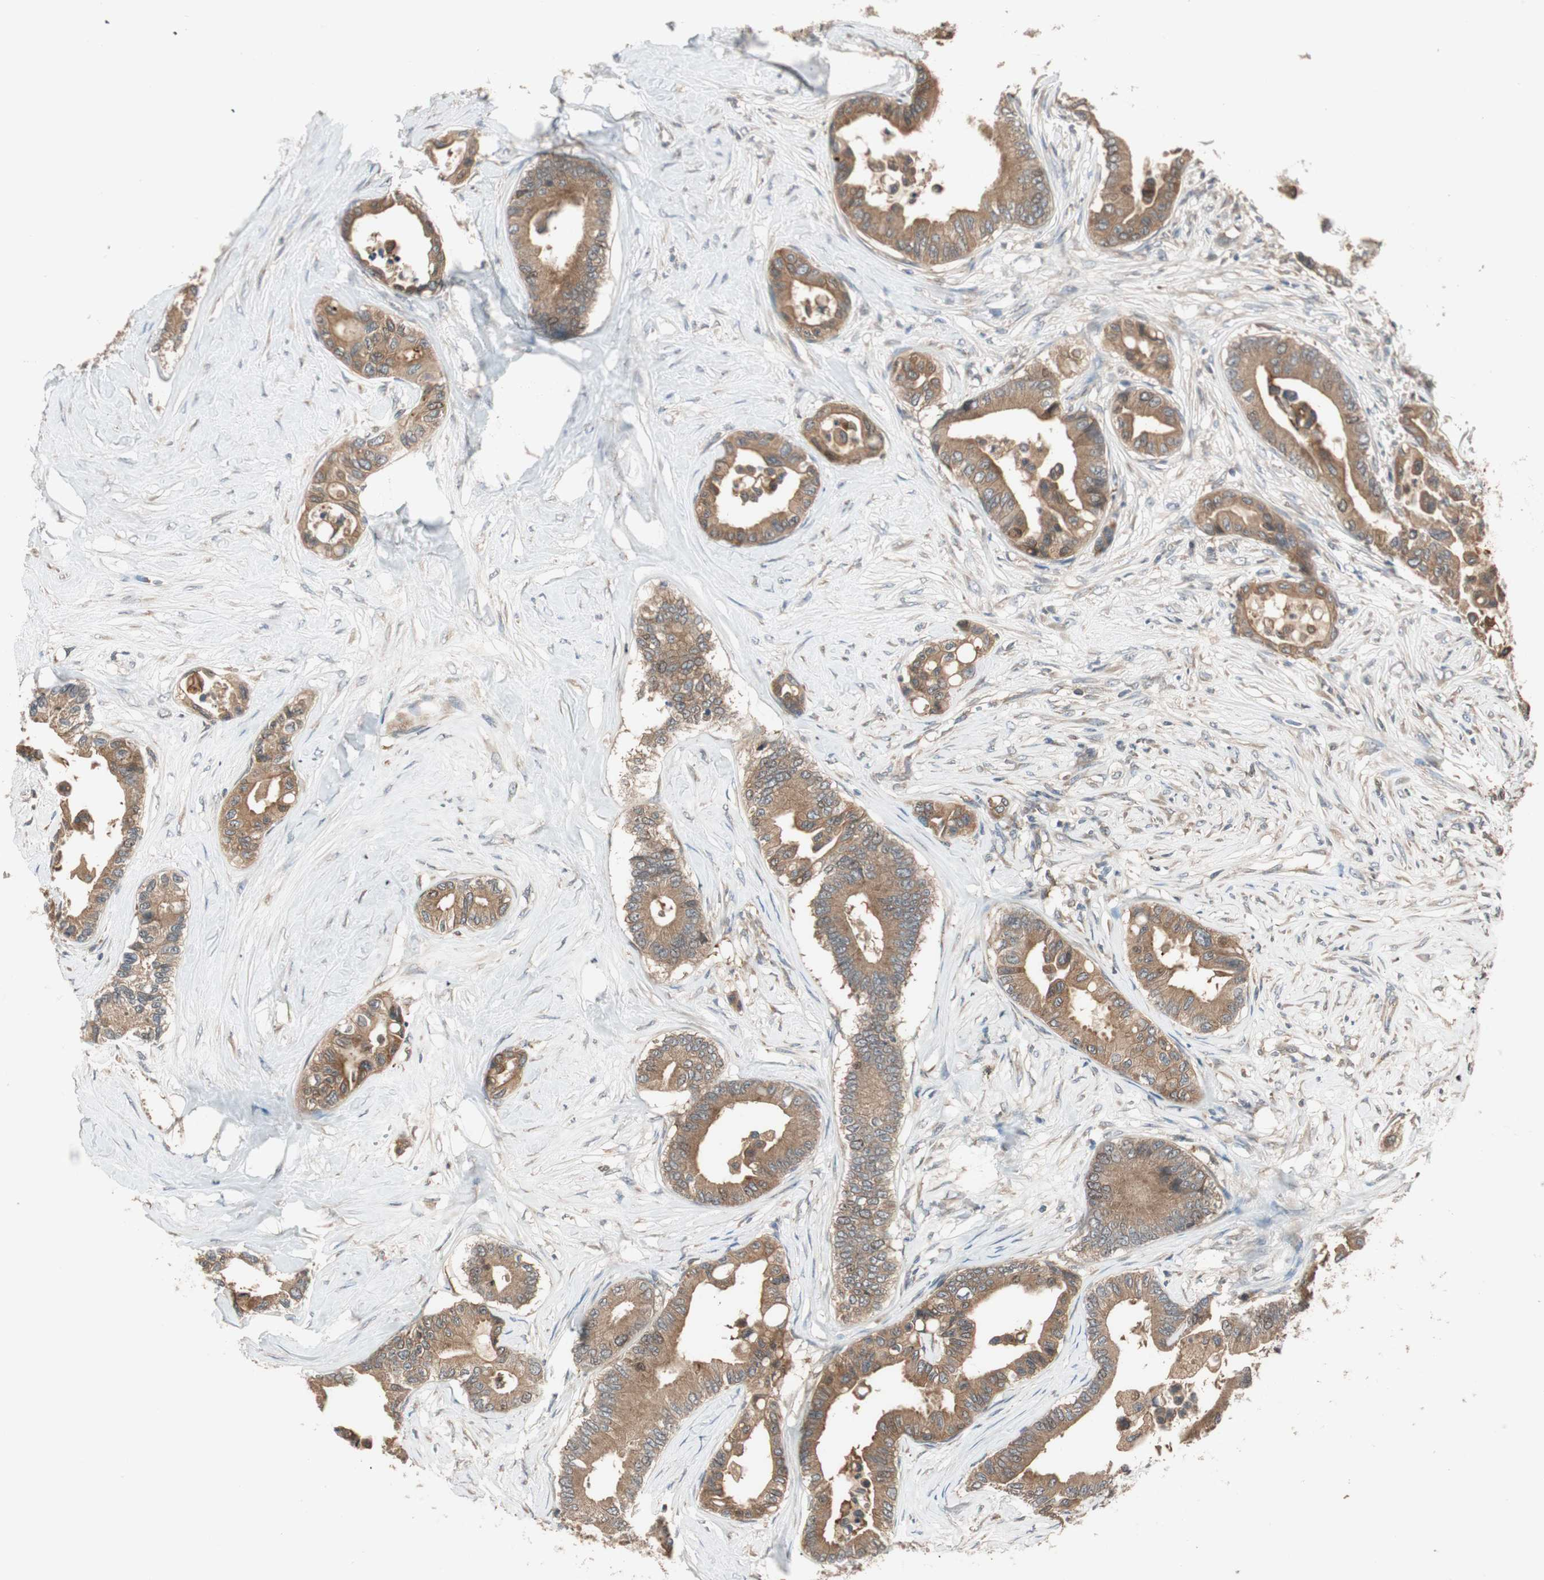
{"staining": {"intensity": "moderate", "quantity": ">75%", "location": "cytoplasmic/membranous"}, "tissue": "colorectal cancer", "cell_type": "Tumor cells", "image_type": "cancer", "snomed": [{"axis": "morphology", "description": "Normal tissue, NOS"}, {"axis": "morphology", "description": "Adenocarcinoma, NOS"}, {"axis": "topography", "description": "Colon"}], "caption": "Protein expression analysis of human colorectal adenocarcinoma reveals moderate cytoplasmic/membranous staining in about >75% of tumor cells.", "gene": "ATP6AP2", "patient": {"sex": "male", "age": 82}}